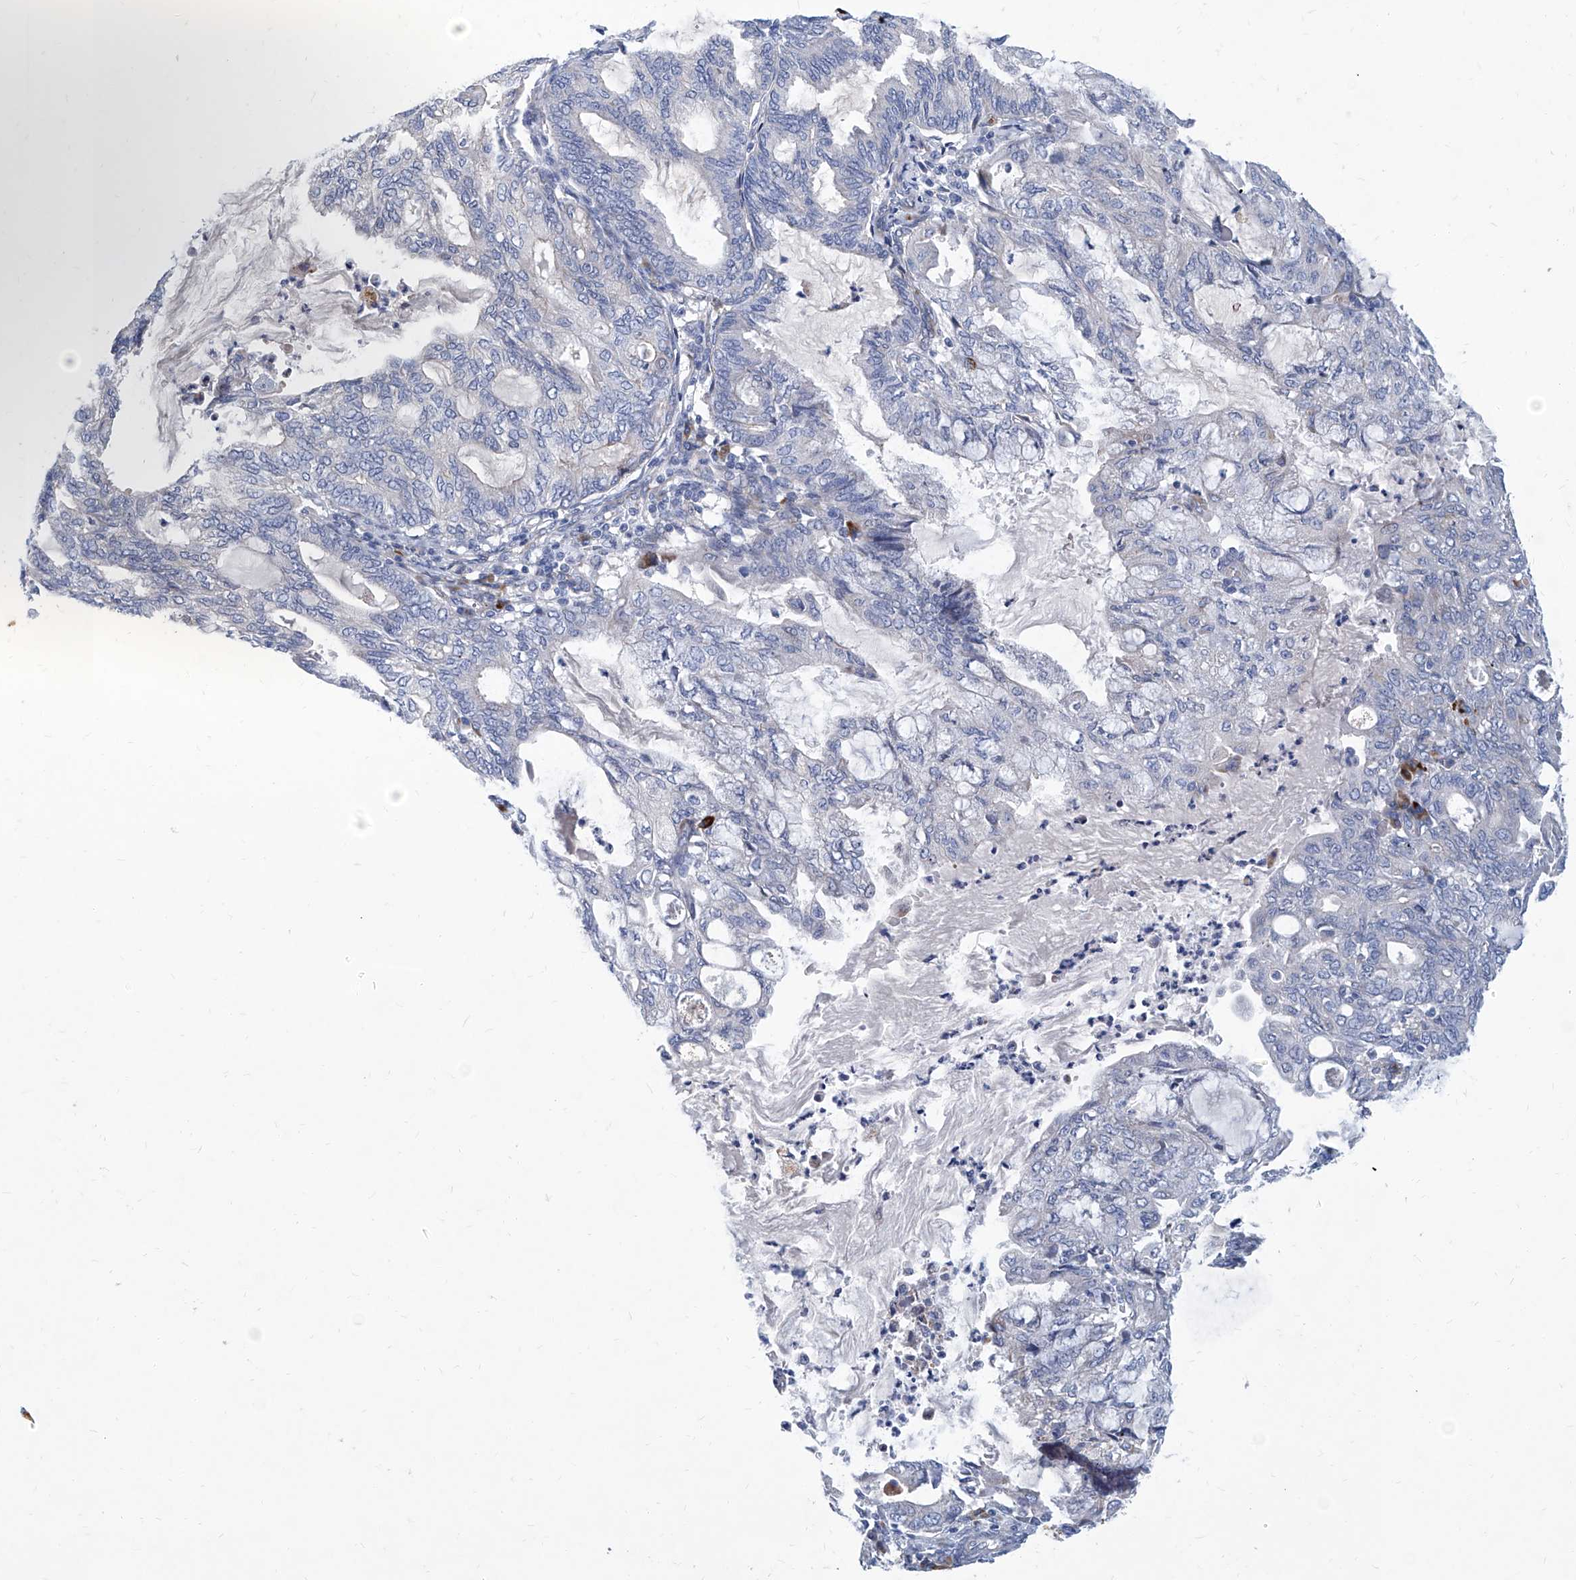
{"staining": {"intensity": "negative", "quantity": "none", "location": "none"}, "tissue": "endometrial cancer", "cell_type": "Tumor cells", "image_type": "cancer", "snomed": [{"axis": "morphology", "description": "Adenocarcinoma, NOS"}, {"axis": "topography", "description": "Endometrium"}], "caption": "Histopathology image shows no significant protein expression in tumor cells of endometrial adenocarcinoma.", "gene": "FPR2", "patient": {"sex": "female", "age": 86}}